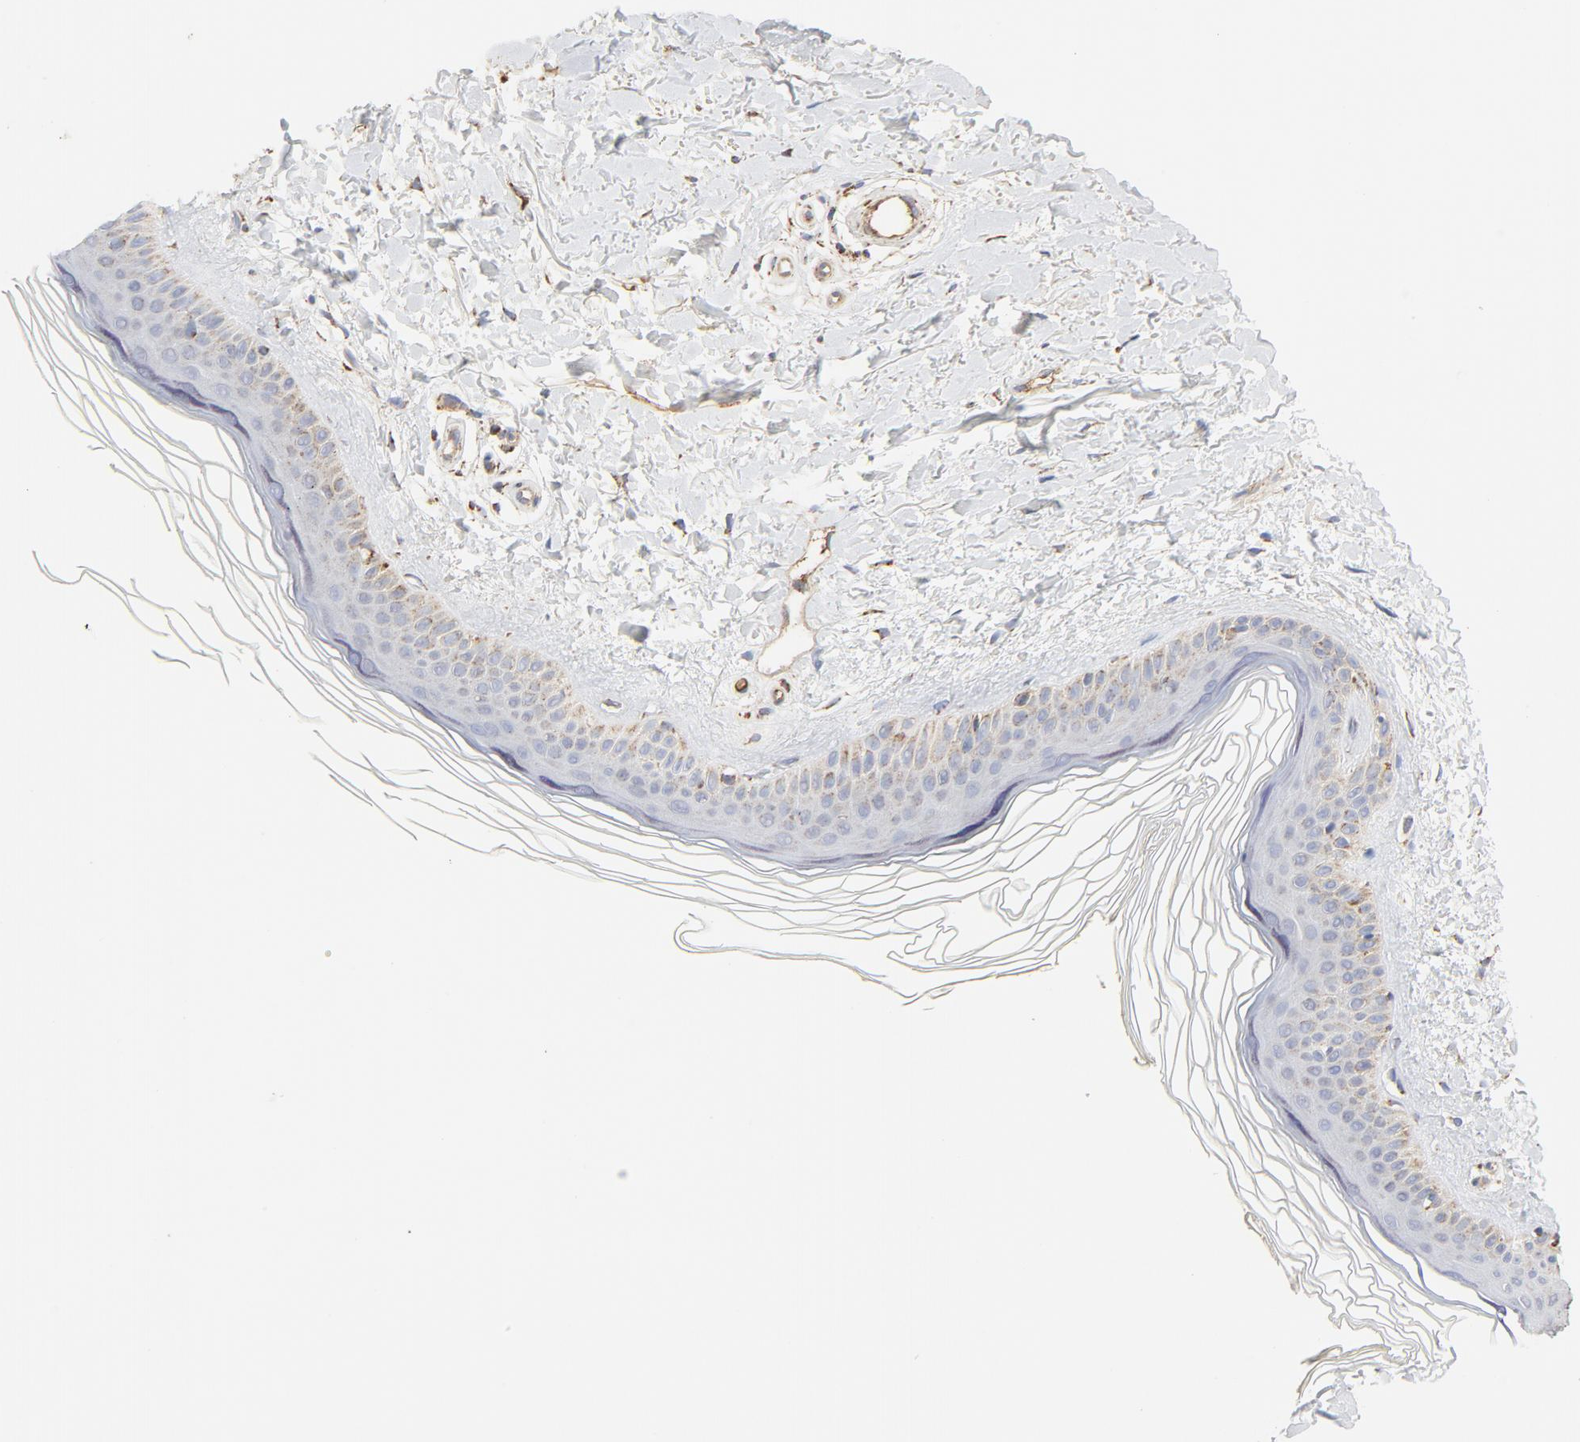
{"staining": {"intensity": "moderate", "quantity": "25%-75%", "location": "cytoplasmic/membranous"}, "tissue": "skin", "cell_type": "Fibroblasts", "image_type": "normal", "snomed": [{"axis": "morphology", "description": "Normal tissue, NOS"}, {"axis": "topography", "description": "Skin"}], "caption": "The immunohistochemical stain labels moderate cytoplasmic/membranous expression in fibroblasts of benign skin.", "gene": "PCNX4", "patient": {"sex": "female", "age": 19}}